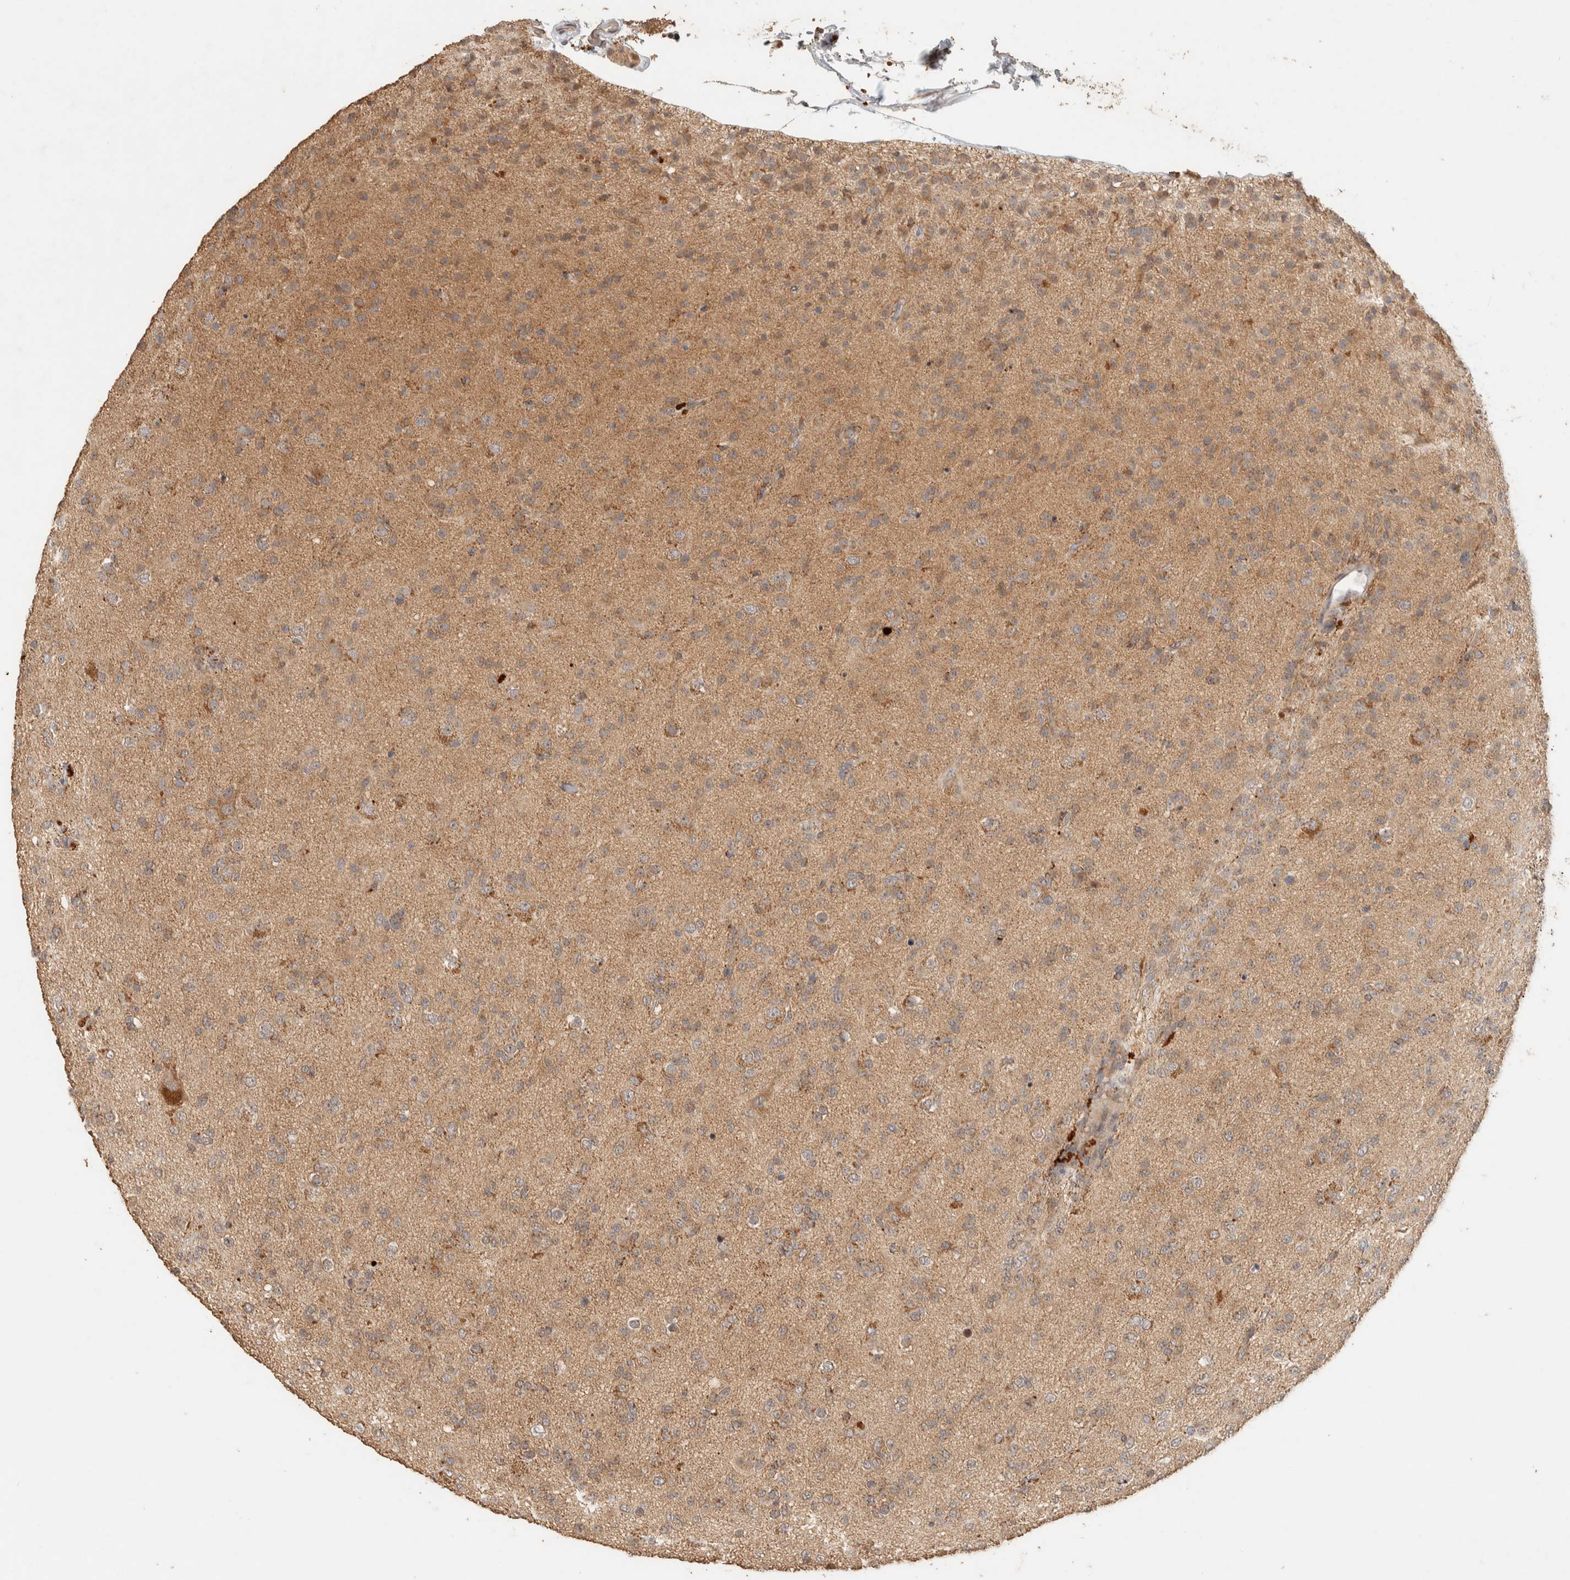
{"staining": {"intensity": "weak", "quantity": ">75%", "location": "cytoplasmic/membranous"}, "tissue": "glioma", "cell_type": "Tumor cells", "image_type": "cancer", "snomed": [{"axis": "morphology", "description": "Glioma, malignant, Low grade"}, {"axis": "topography", "description": "Brain"}], "caption": "A low amount of weak cytoplasmic/membranous staining is identified in approximately >75% of tumor cells in malignant glioma (low-grade) tissue.", "gene": "ITPA", "patient": {"sex": "male", "age": 65}}